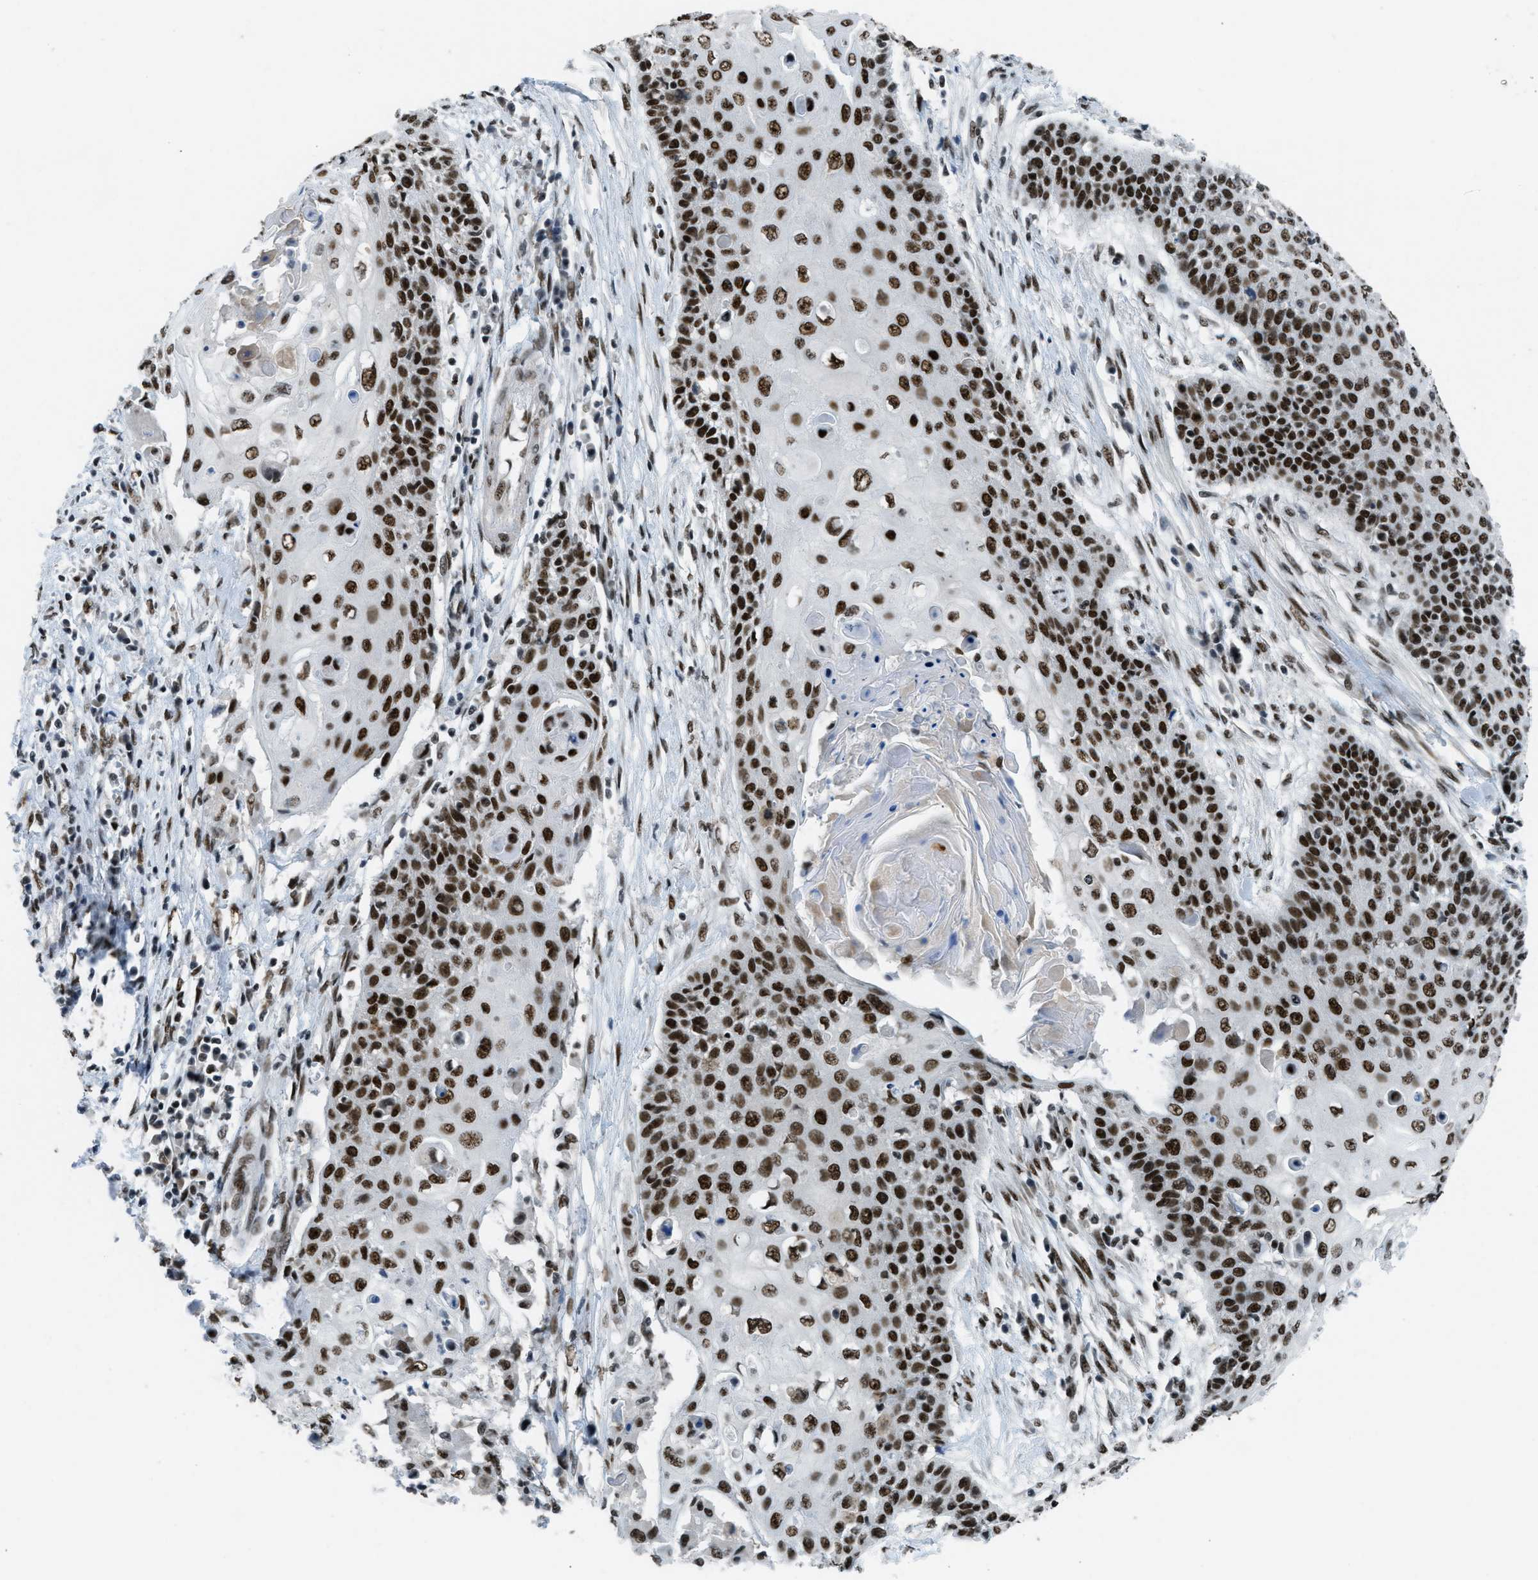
{"staining": {"intensity": "strong", "quantity": ">75%", "location": "nuclear"}, "tissue": "cervical cancer", "cell_type": "Tumor cells", "image_type": "cancer", "snomed": [{"axis": "morphology", "description": "Squamous cell carcinoma, NOS"}, {"axis": "topography", "description": "Cervix"}], "caption": "IHC (DAB (3,3'-diaminobenzidine)) staining of human cervical cancer shows strong nuclear protein expression in about >75% of tumor cells.", "gene": "GATAD2B", "patient": {"sex": "female", "age": 39}}